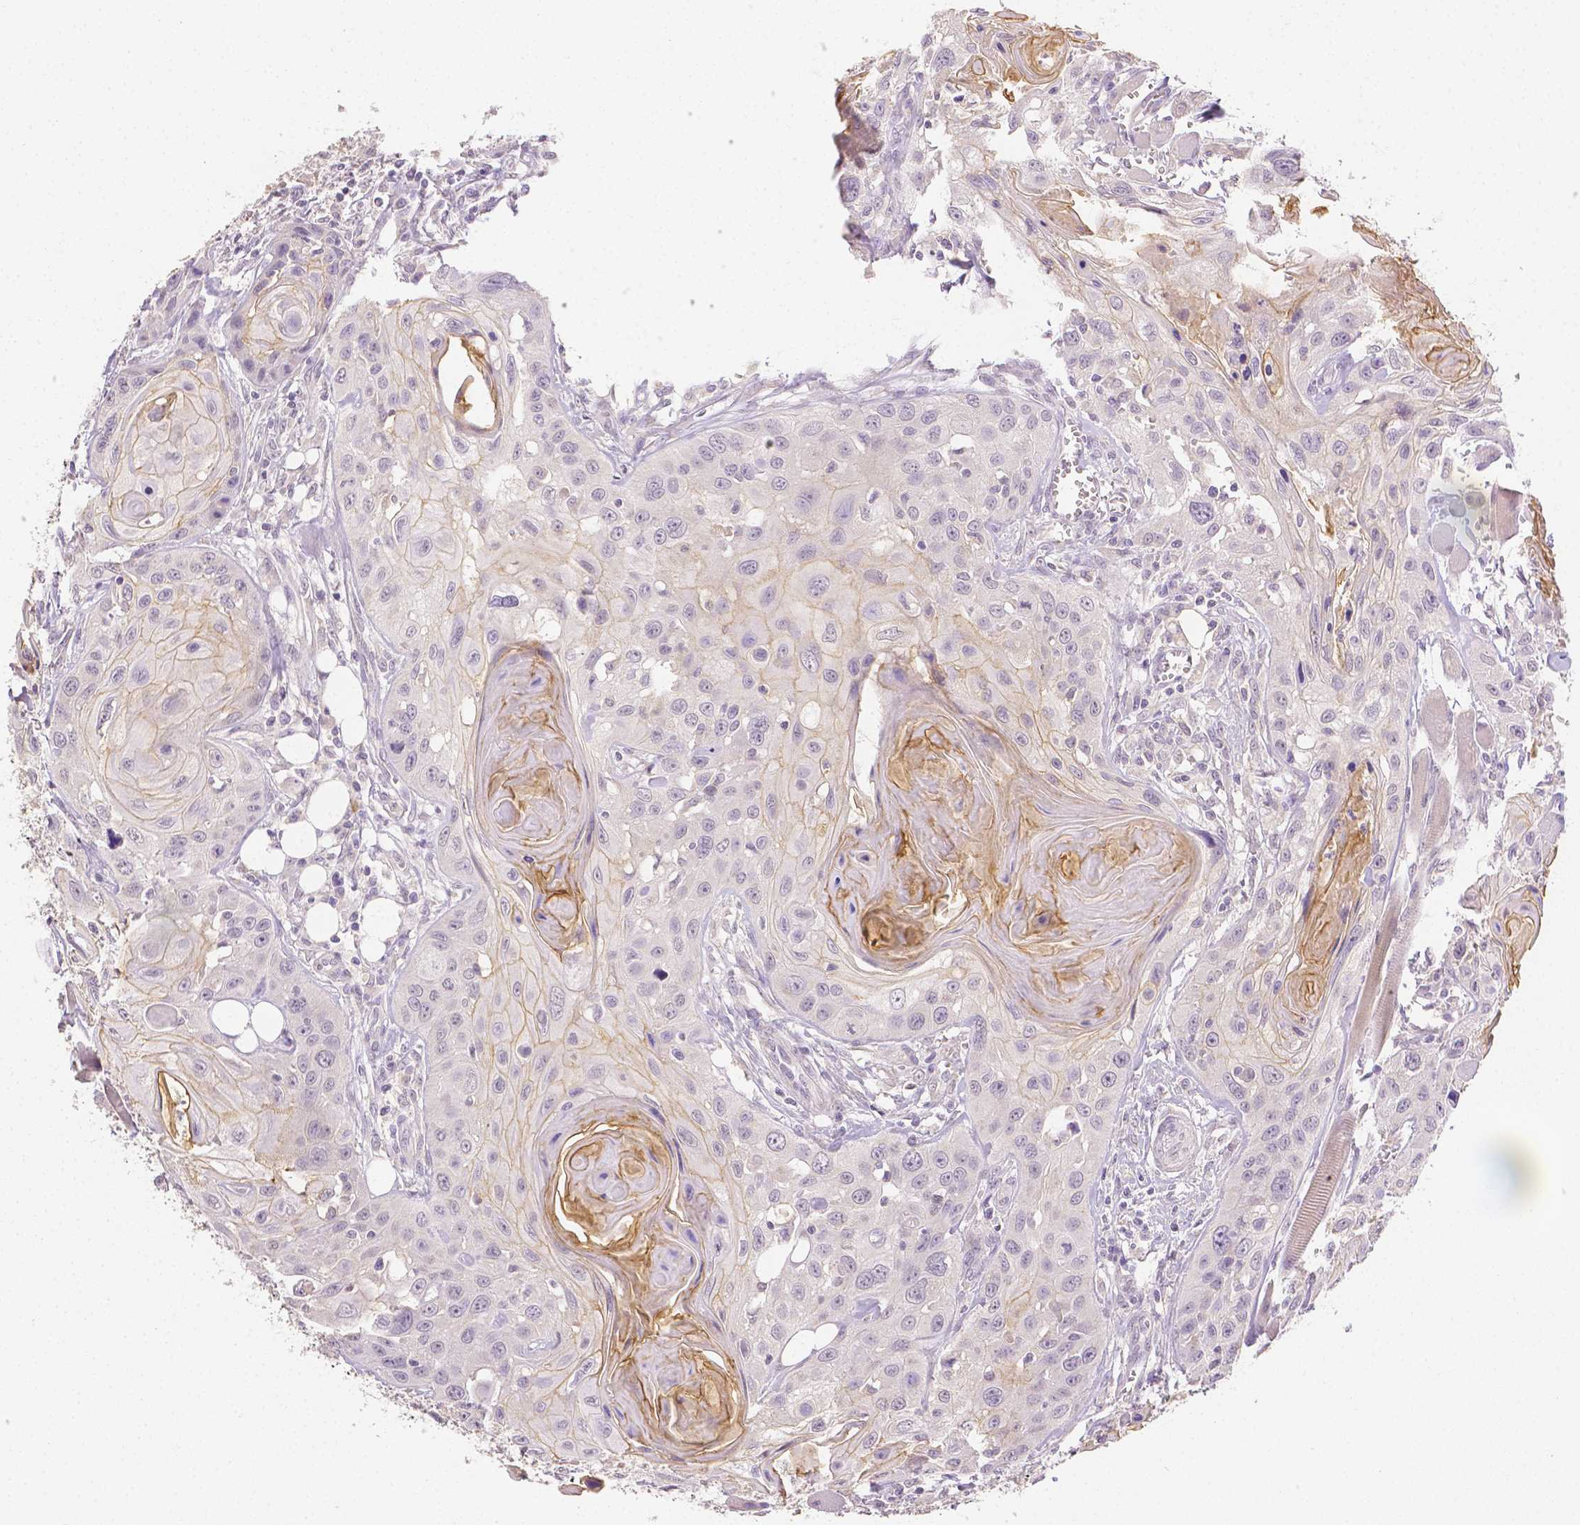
{"staining": {"intensity": "moderate", "quantity": "<25%", "location": "cytoplasmic/membranous"}, "tissue": "head and neck cancer", "cell_type": "Tumor cells", "image_type": "cancer", "snomed": [{"axis": "morphology", "description": "Squamous cell carcinoma, NOS"}, {"axis": "topography", "description": "Oral tissue"}, {"axis": "topography", "description": "Head-Neck"}], "caption": "A brown stain labels moderate cytoplasmic/membranous positivity of a protein in human squamous cell carcinoma (head and neck) tumor cells. (IHC, brightfield microscopy, high magnification).", "gene": "TGM1", "patient": {"sex": "male", "age": 58}}